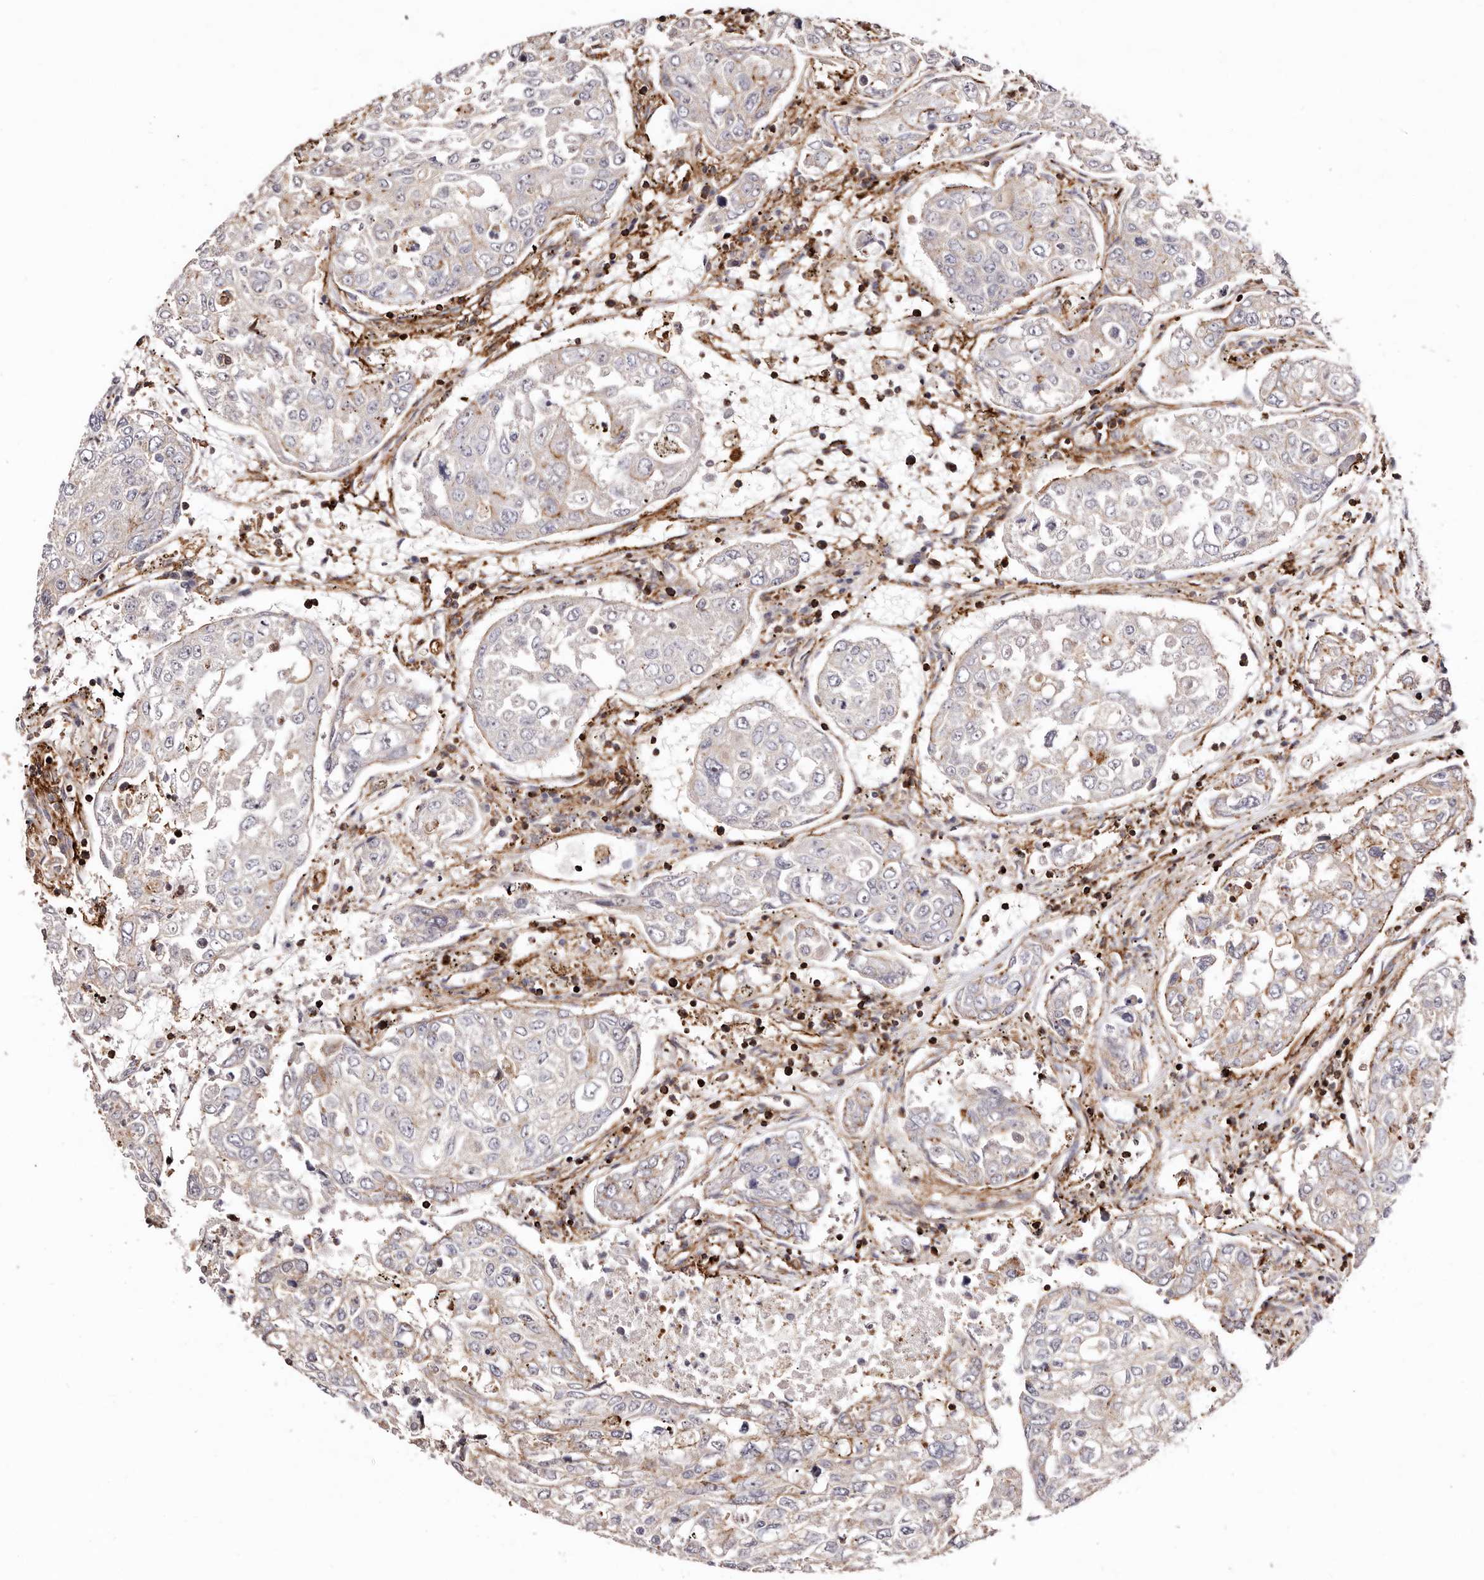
{"staining": {"intensity": "weak", "quantity": "25%-75%", "location": "cytoplasmic/membranous"}, "tissue": "urothelial cancer", "cell_type": "Tumor cells", "image_type": "cancer", "snomed": [{"axis": "morphology", "description": "Urothelial carcinoma, High grade"}, {"axis": "topography", "description": "Lymph node"}, {"axis": "topography", "description": "Urinary bladder"}], "caption": "Urothelial cancer stained with DAB immunohistochemistry (IHC) demonstrates low levels of weak cytoplasmic/membranous expression in approximately 25%-75% of tumor cells.", "gene": "PTPN22", "patient": {"sex": "male", "age": 51}}